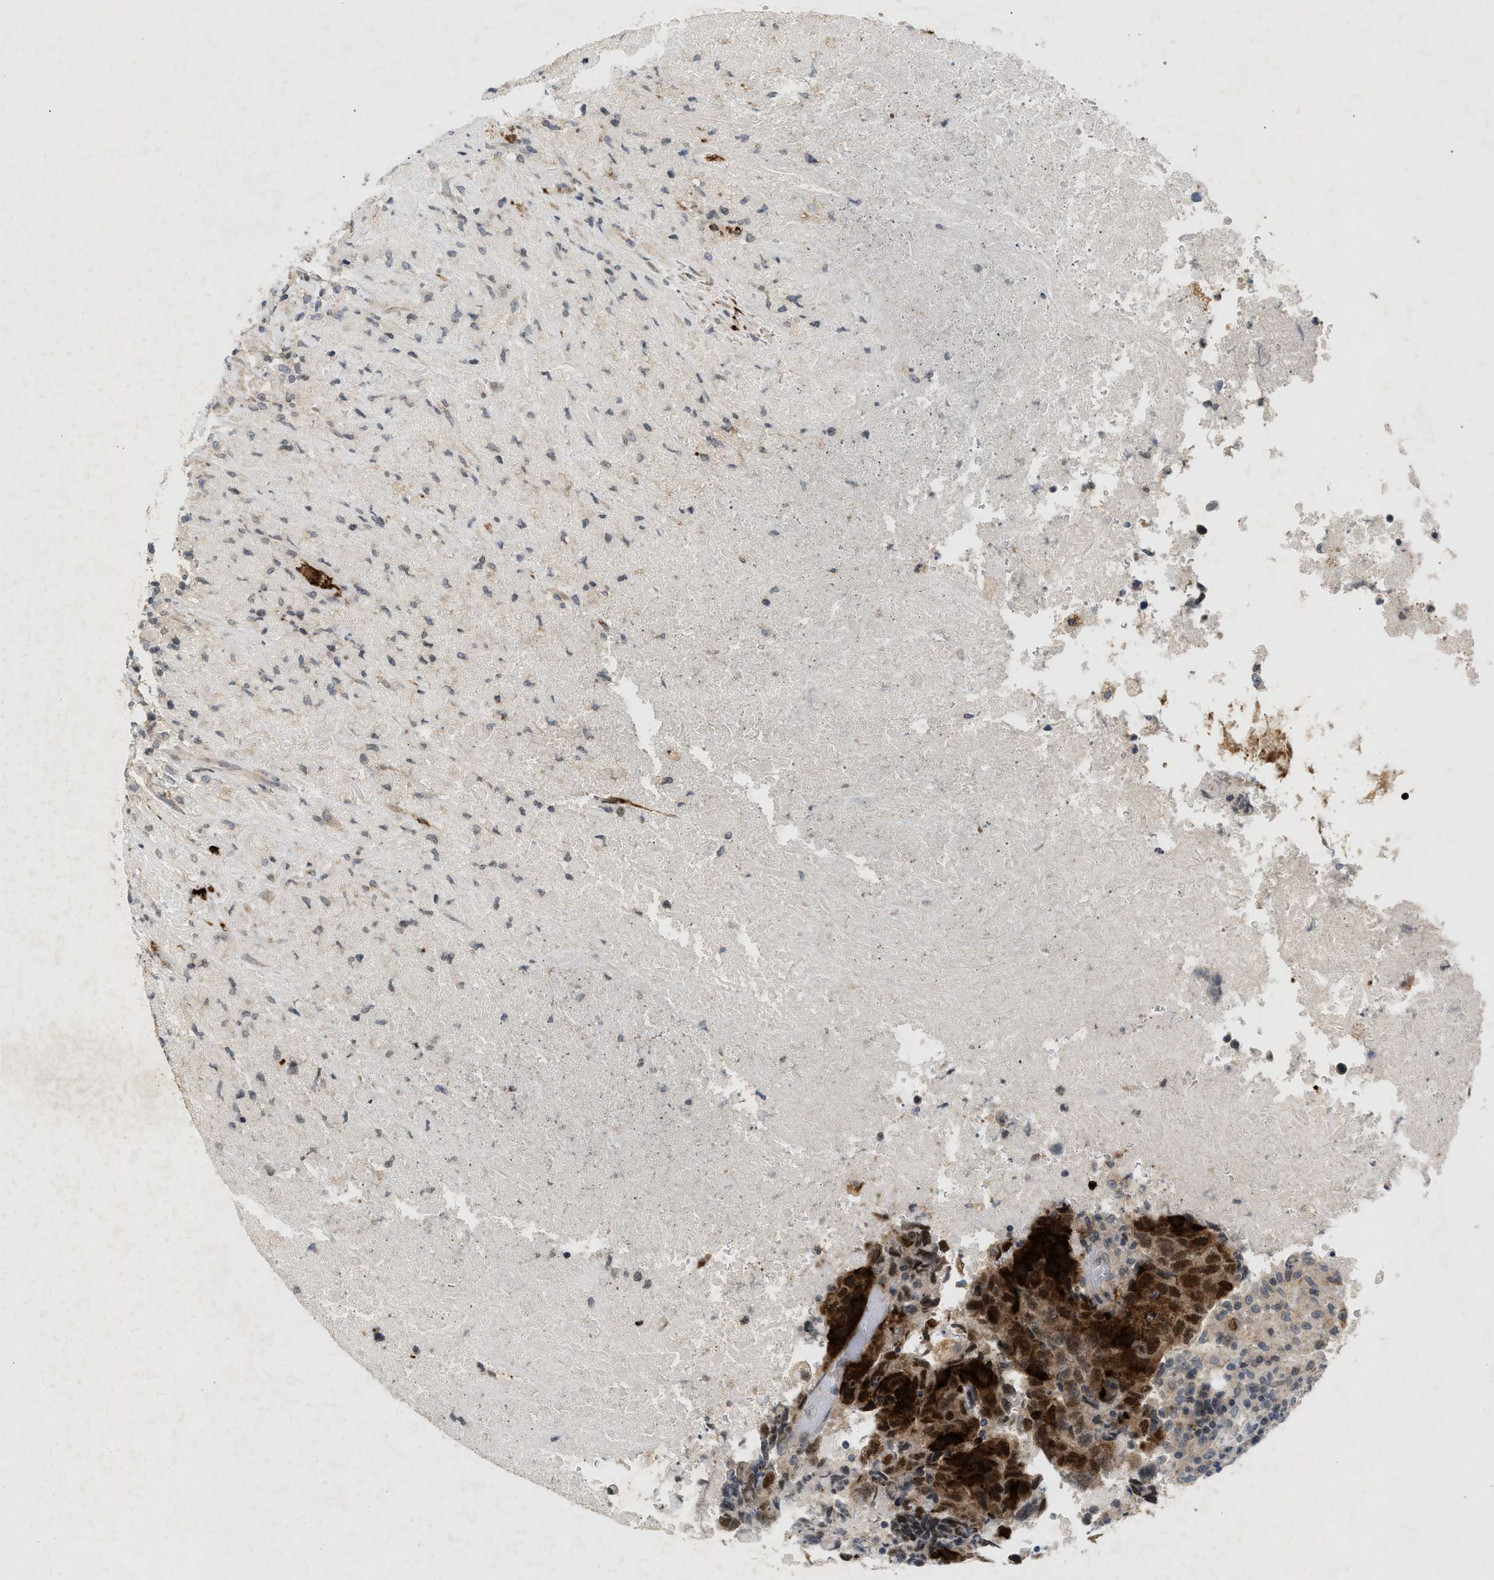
{"staining": {"intensity": "strong", "quantity": ">75%", "location": "nuclear"}, "tissue": "testis cancer", "cell_type": "Tumor cells", "image_type": "cancer", "snomed": [{"axis": "morphology", "description": "Necrosis, NOS"}, {"axis": "morphology", "description": "Carcinoma, Embryonal, NOS"}, {"axis": "topography", "description": "Testis"}], "caption": "This histopathology image shows immunohistochemistry staining of testis cancer (embryonal carcinoma), with high strong nuclear staining in approximately >75% of tumor cells.", "gene": "ZPR1", "patient": {"sex": "male", "age": 19}}